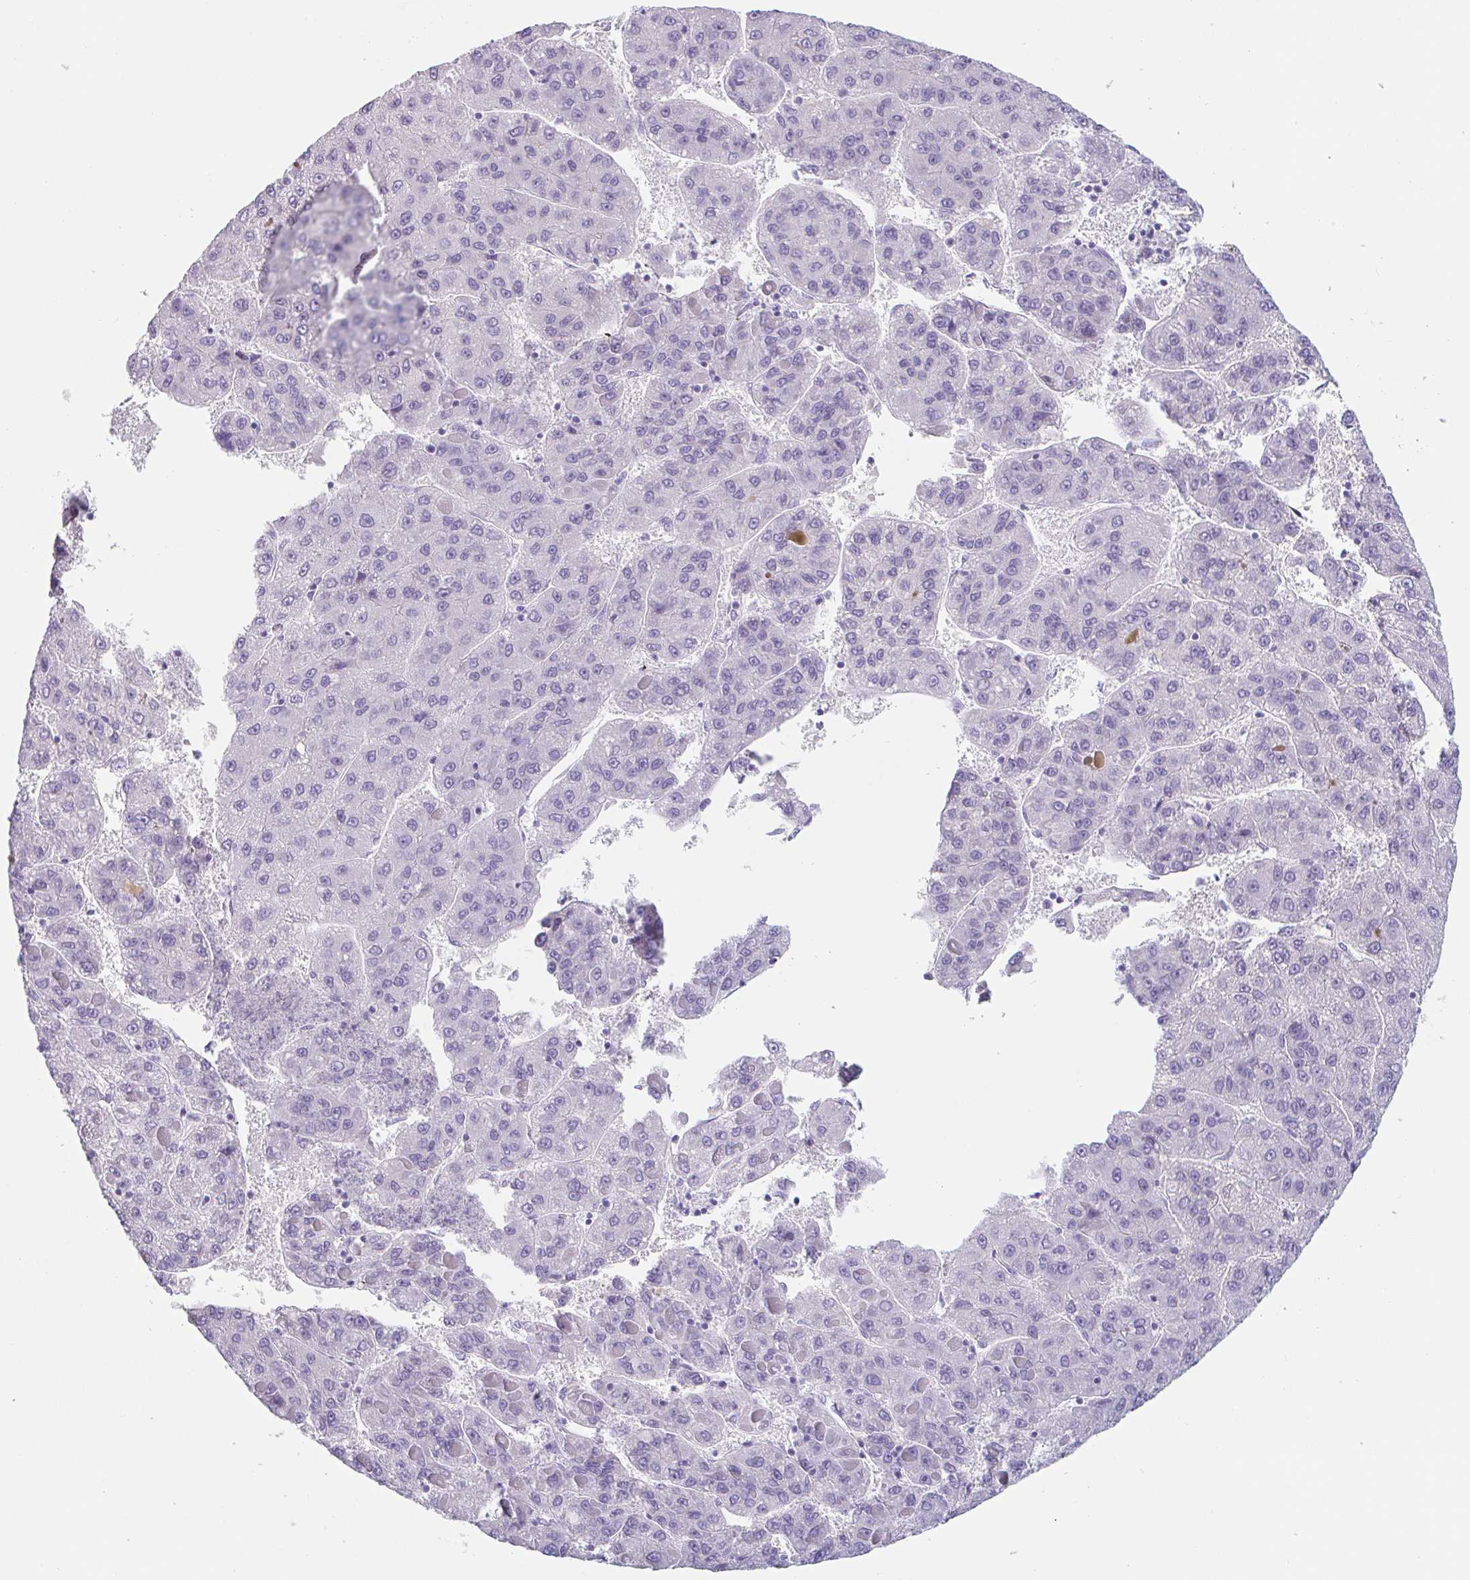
{"staining": {"intensity": "negative", "quantity": "none", "location": "none"}, "tissue": "liver cancer", "cell_type": "Tumor cells", "image_type": "cancer", "snomed": [{"axis": "morphology", "description": "Carcinoma, Hepatocellular, NOS"}, {"axis": "topography", "description": "Liver"}], "caption": "A micrograph of human liver cancer is negative for staining in tumor cells.", "gene": "EMC4", "patient": {"sex": "female", "age": 82}}